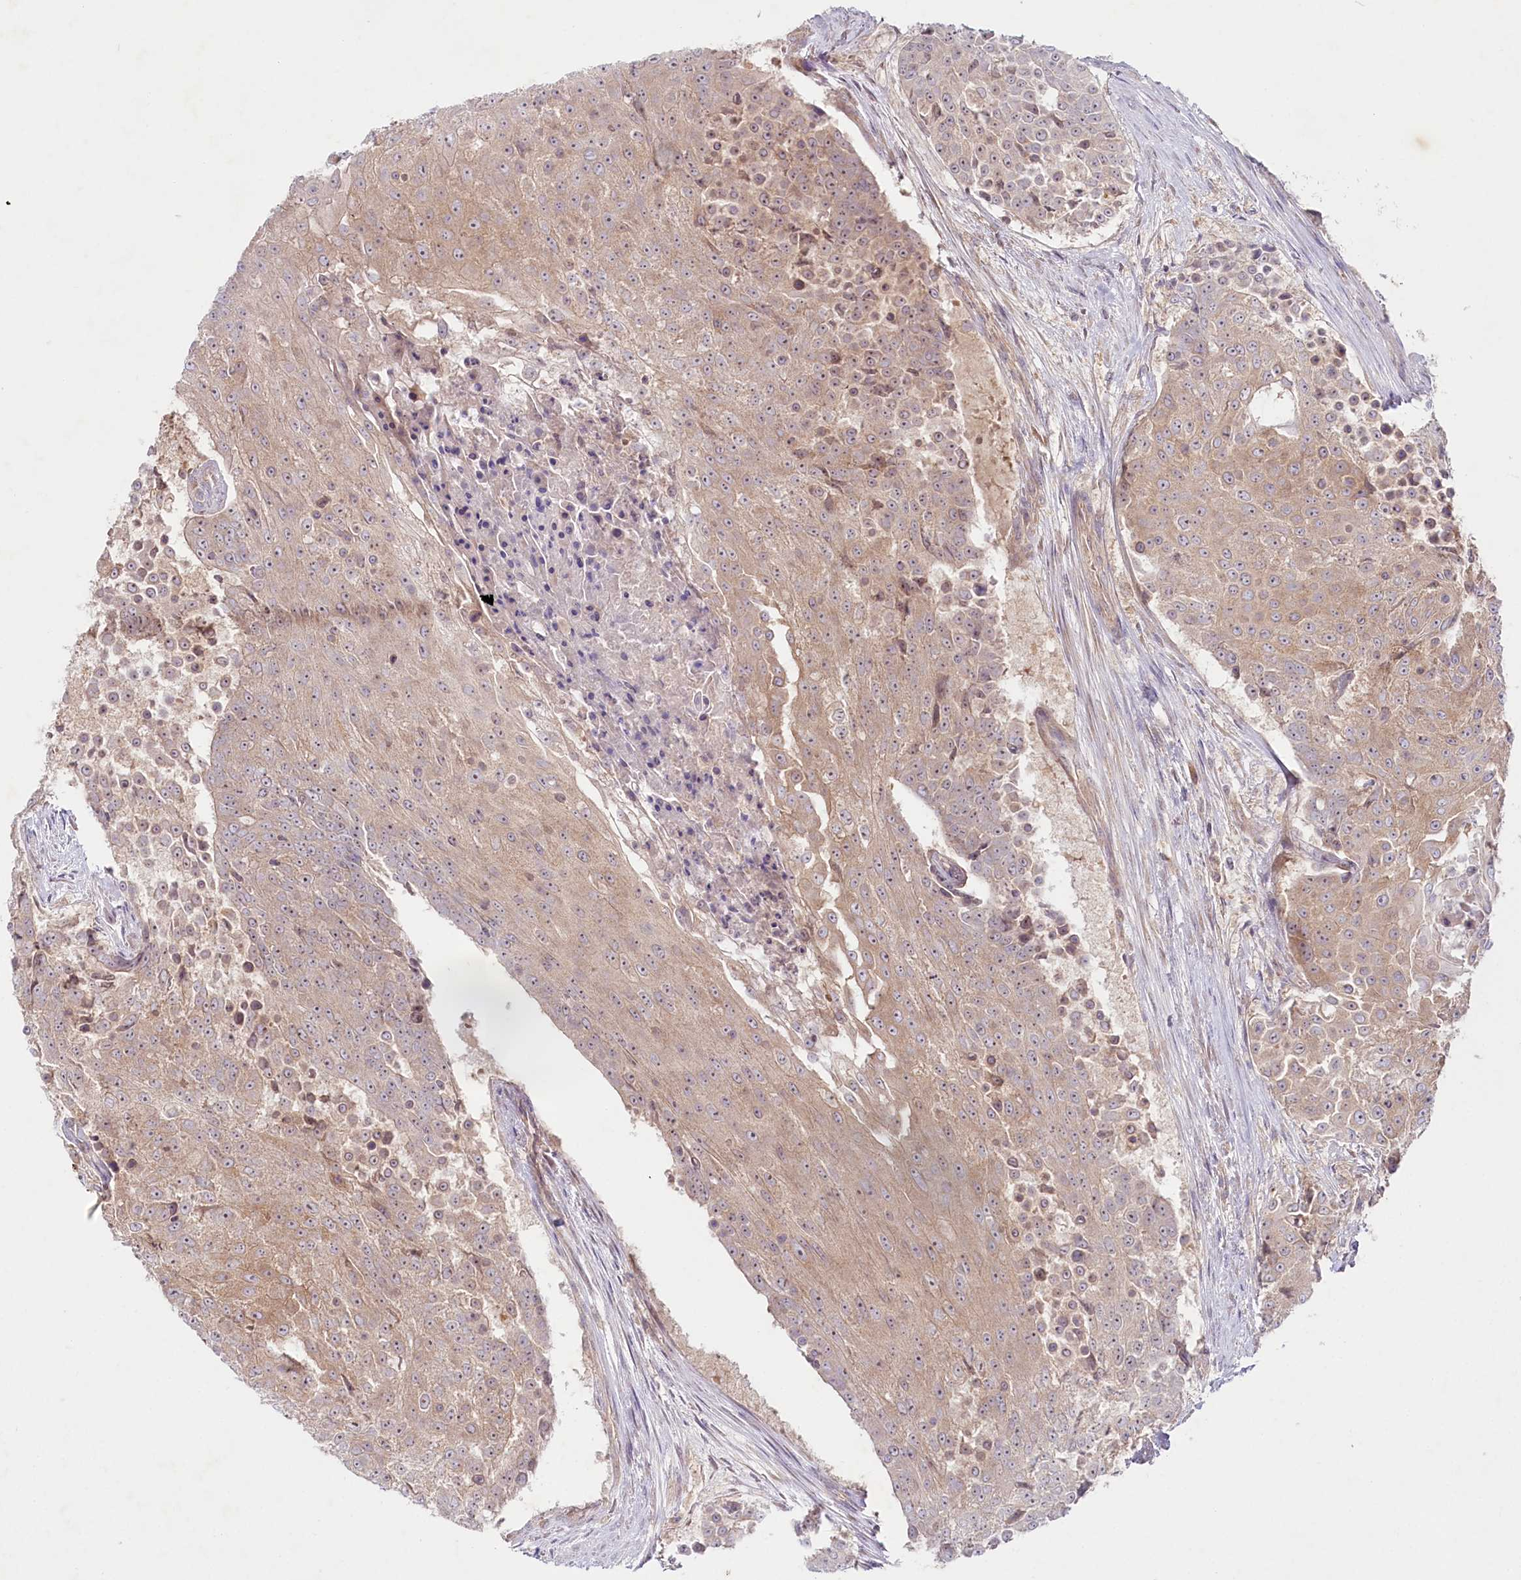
{"staining": {"intensity": "weak", "quantity": ">75%", "location": "cytoplasmic/membranous"}, "tissue": "urothelial cancer", "cell_type": "Tumor cells", "image_type": "cancer", "snomed": [{"axis": "morphology", "description": "Urothelial carcinoma, High grade"}, {"axis": "topography", "description": "Urinary bladder"}], "caption": "High-grade urothelial carcinoma tissue shows weak cytoplasmic/membranous staining in approximately >75% of tumor cells, visualized by immunohistochemistry. (IHC, brightfield microscopy, high magnification).", "gene": "TNIP1", "patient": {"sex": "female", "age": 63}}